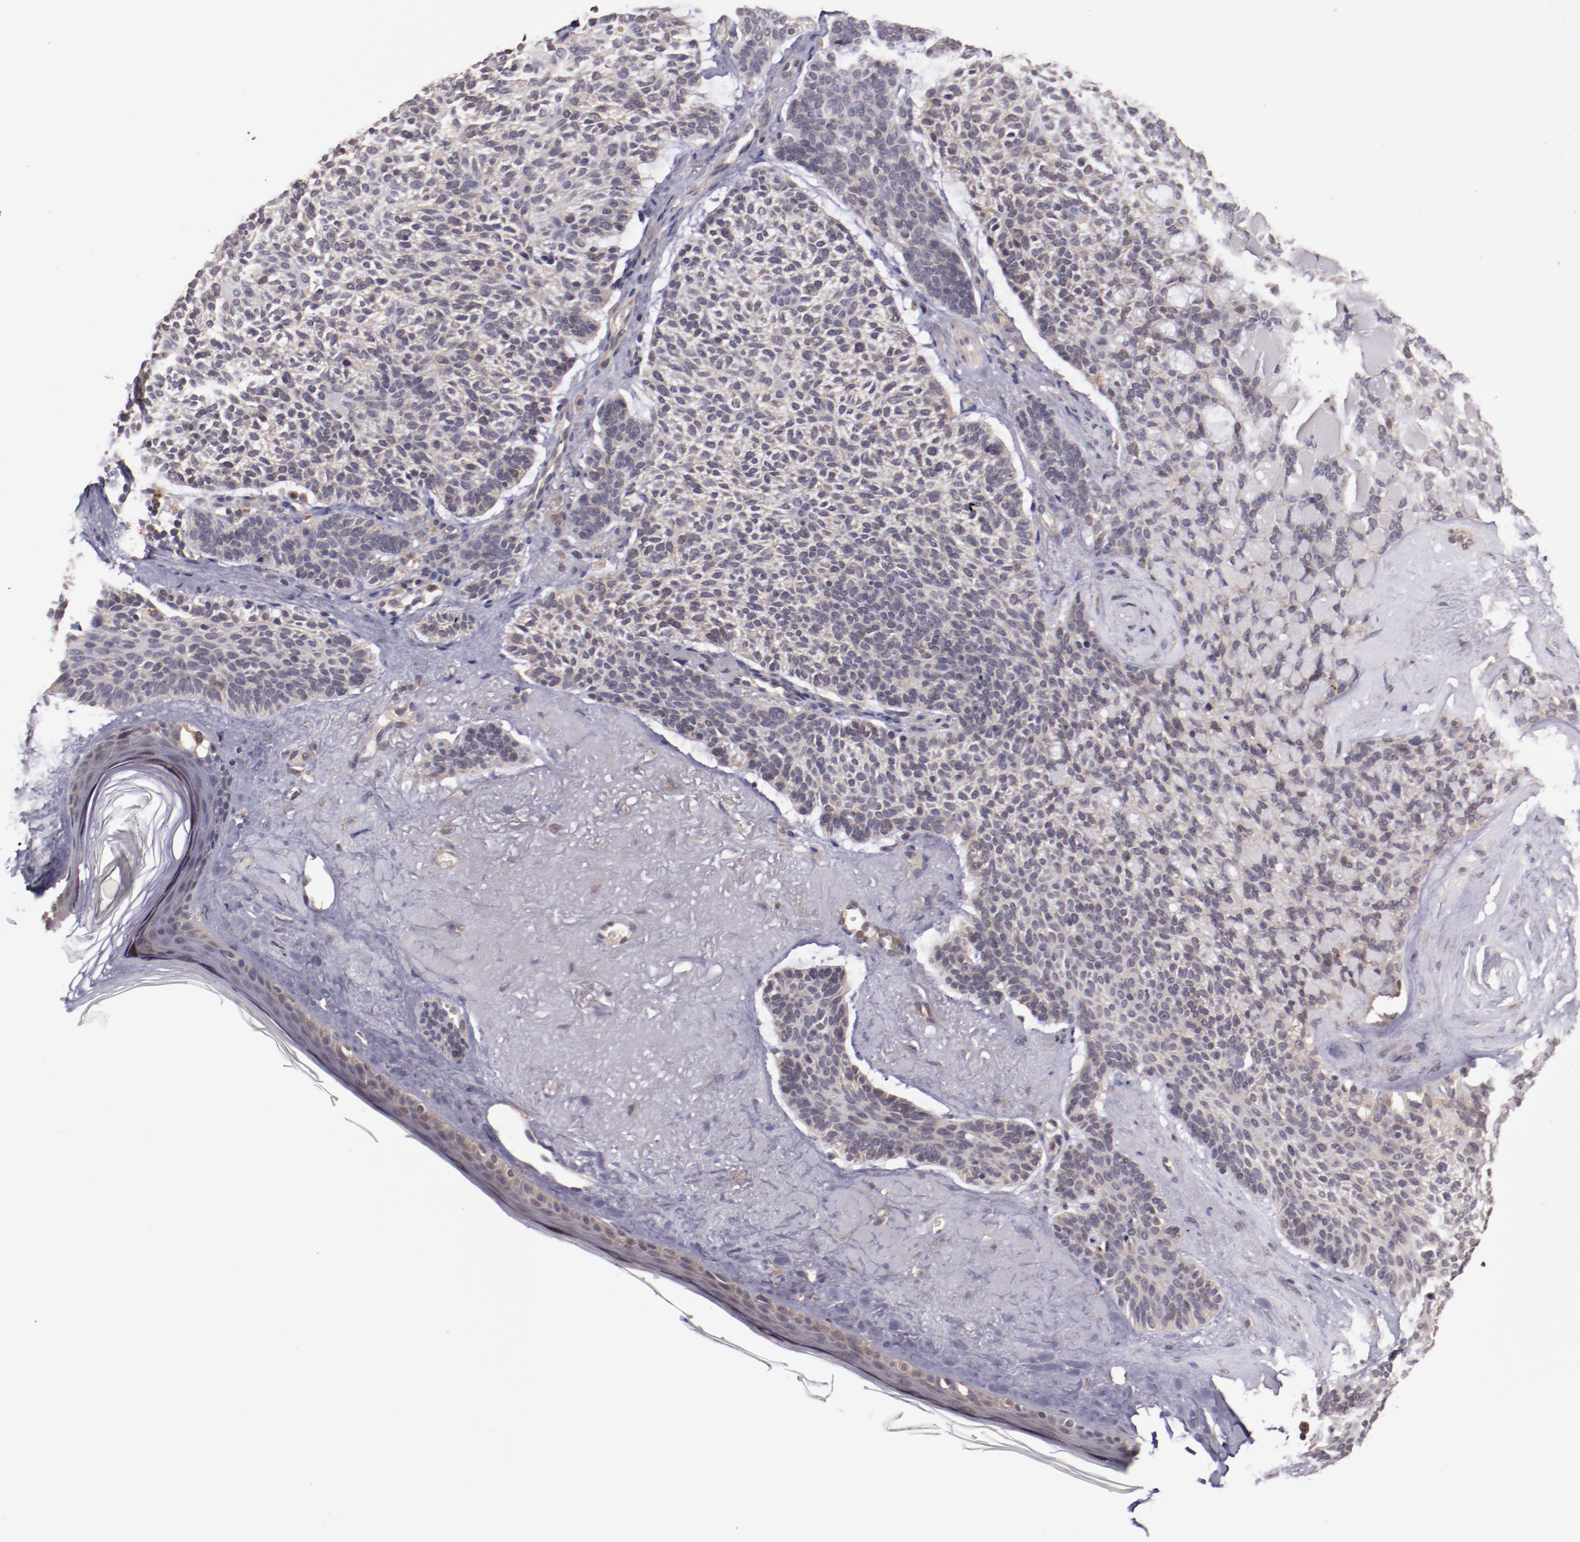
{"staining": {"intensity": "weak", "quantity": ">75%", "location": "cytoplasmic/membranous"}, "tissue": "skin cancer", "cell_type": "Tumor cells", "image_type": "cancer", "snomed": [{"axis": "morphology", "description": "Normal tissue, NOS"}, {"axis": "morphology", "description": "Basal cell carcinoma"}, {"axis": "topography", "description": "Skin"}], "caption": "Tumor cells exhibit low levels of weak cytoplasmic/membranous expression in about >75% of cells in basal cell carcinoma (skin). (Brightfield microscopy of DAB IHC at high magnification).", "gene": "FTSJ1", "patient": {"sex": "female", "age": 70}}